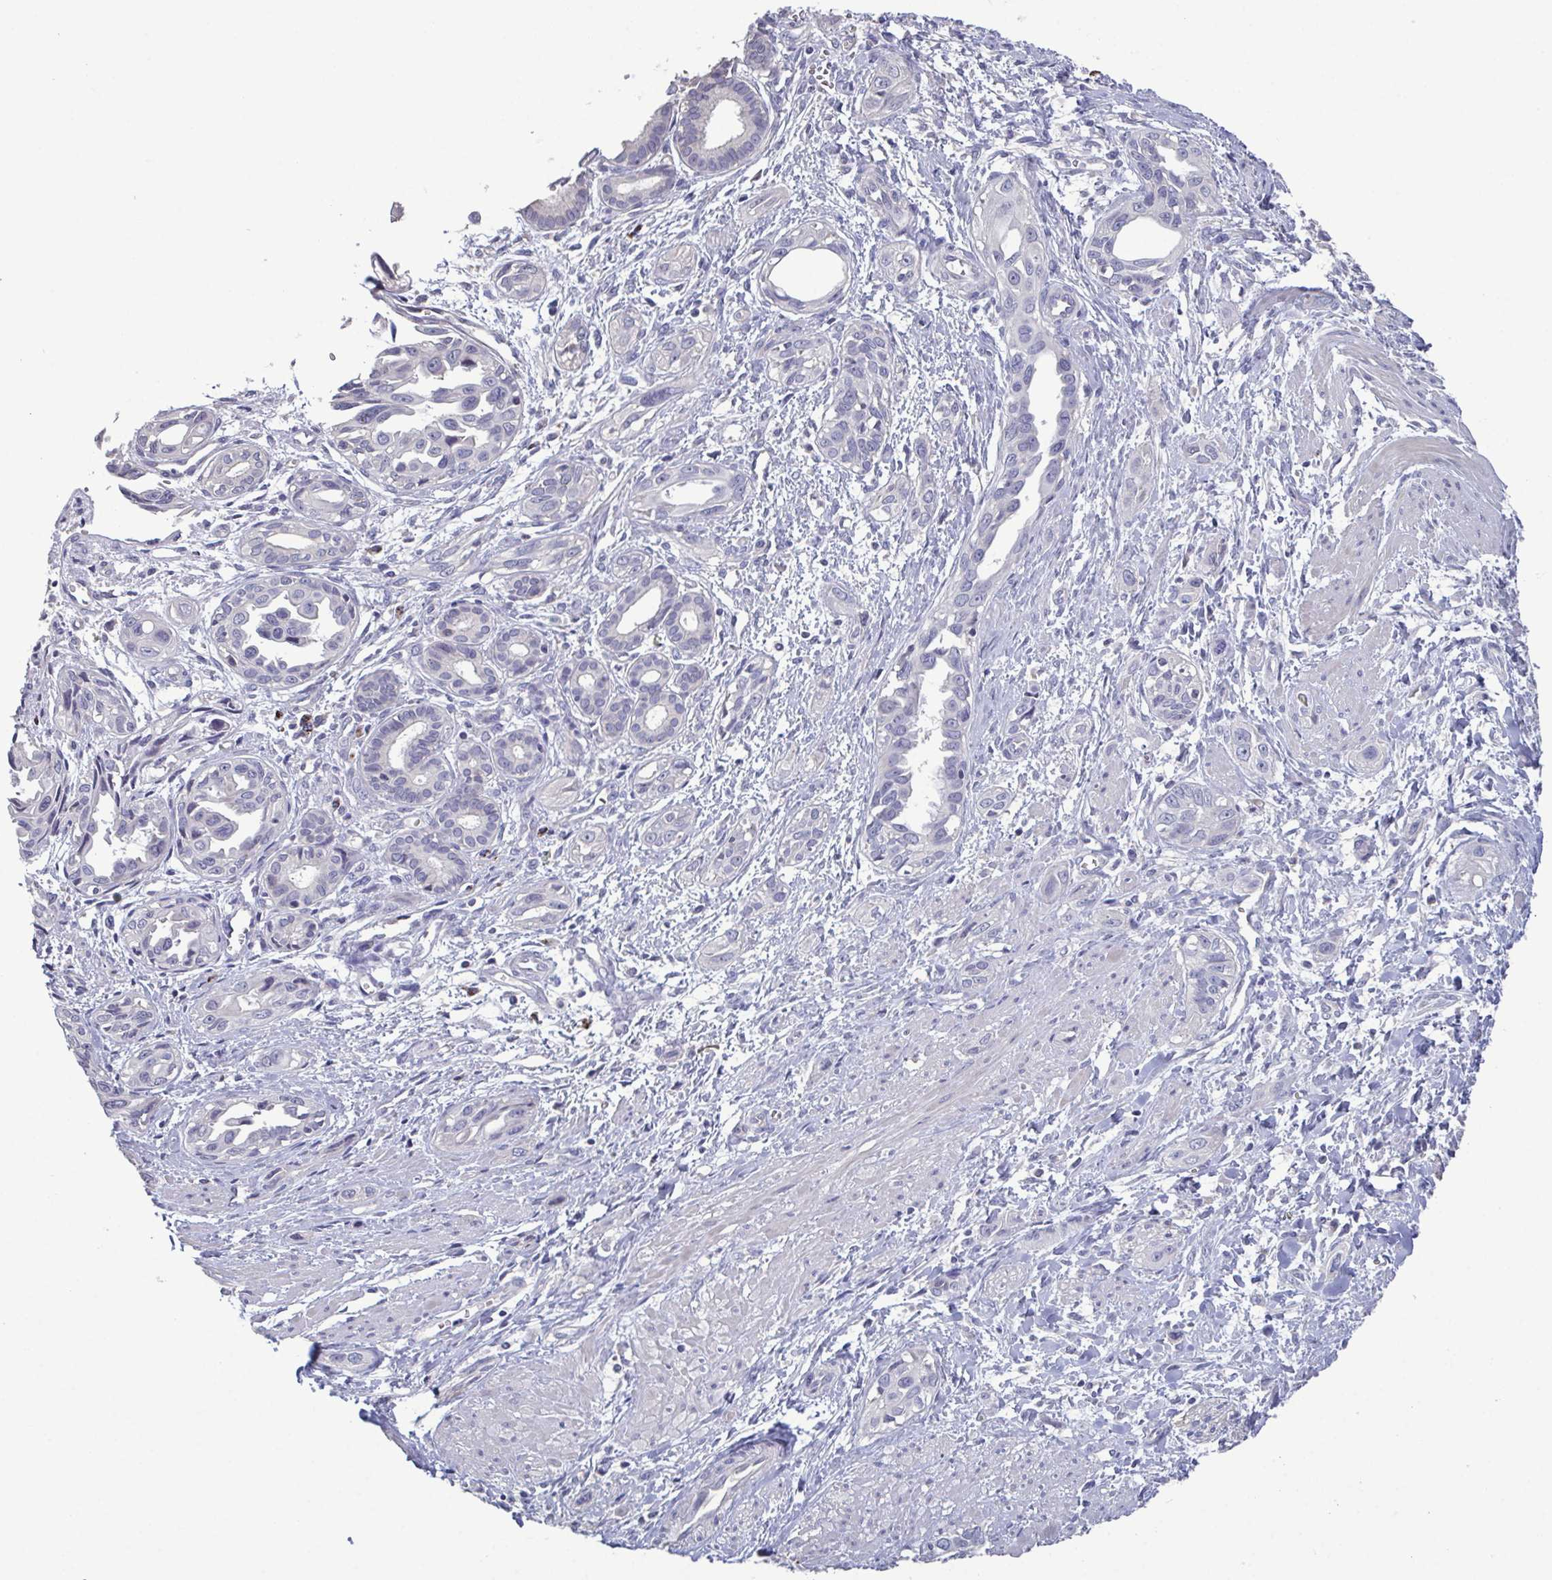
{"staining": {"intensity": "negative", "quantity": "none", "location": "none"}, "tissue": "pancreatic cancer", "cell_type": "Tumor cells", "image_type": "cancer", "snomed": [{"axis": "morphology", "description": "Adenocarcinoma, NOS"}, {"axis": "topography", "description": "Pancreas"}], "caption": "Protein analysis of pancreatic adenocarcinoma demonstrates no significant expression in tumor cells.", "gene": "GLDC", "patient": {"sex": "female", "age": 55}}